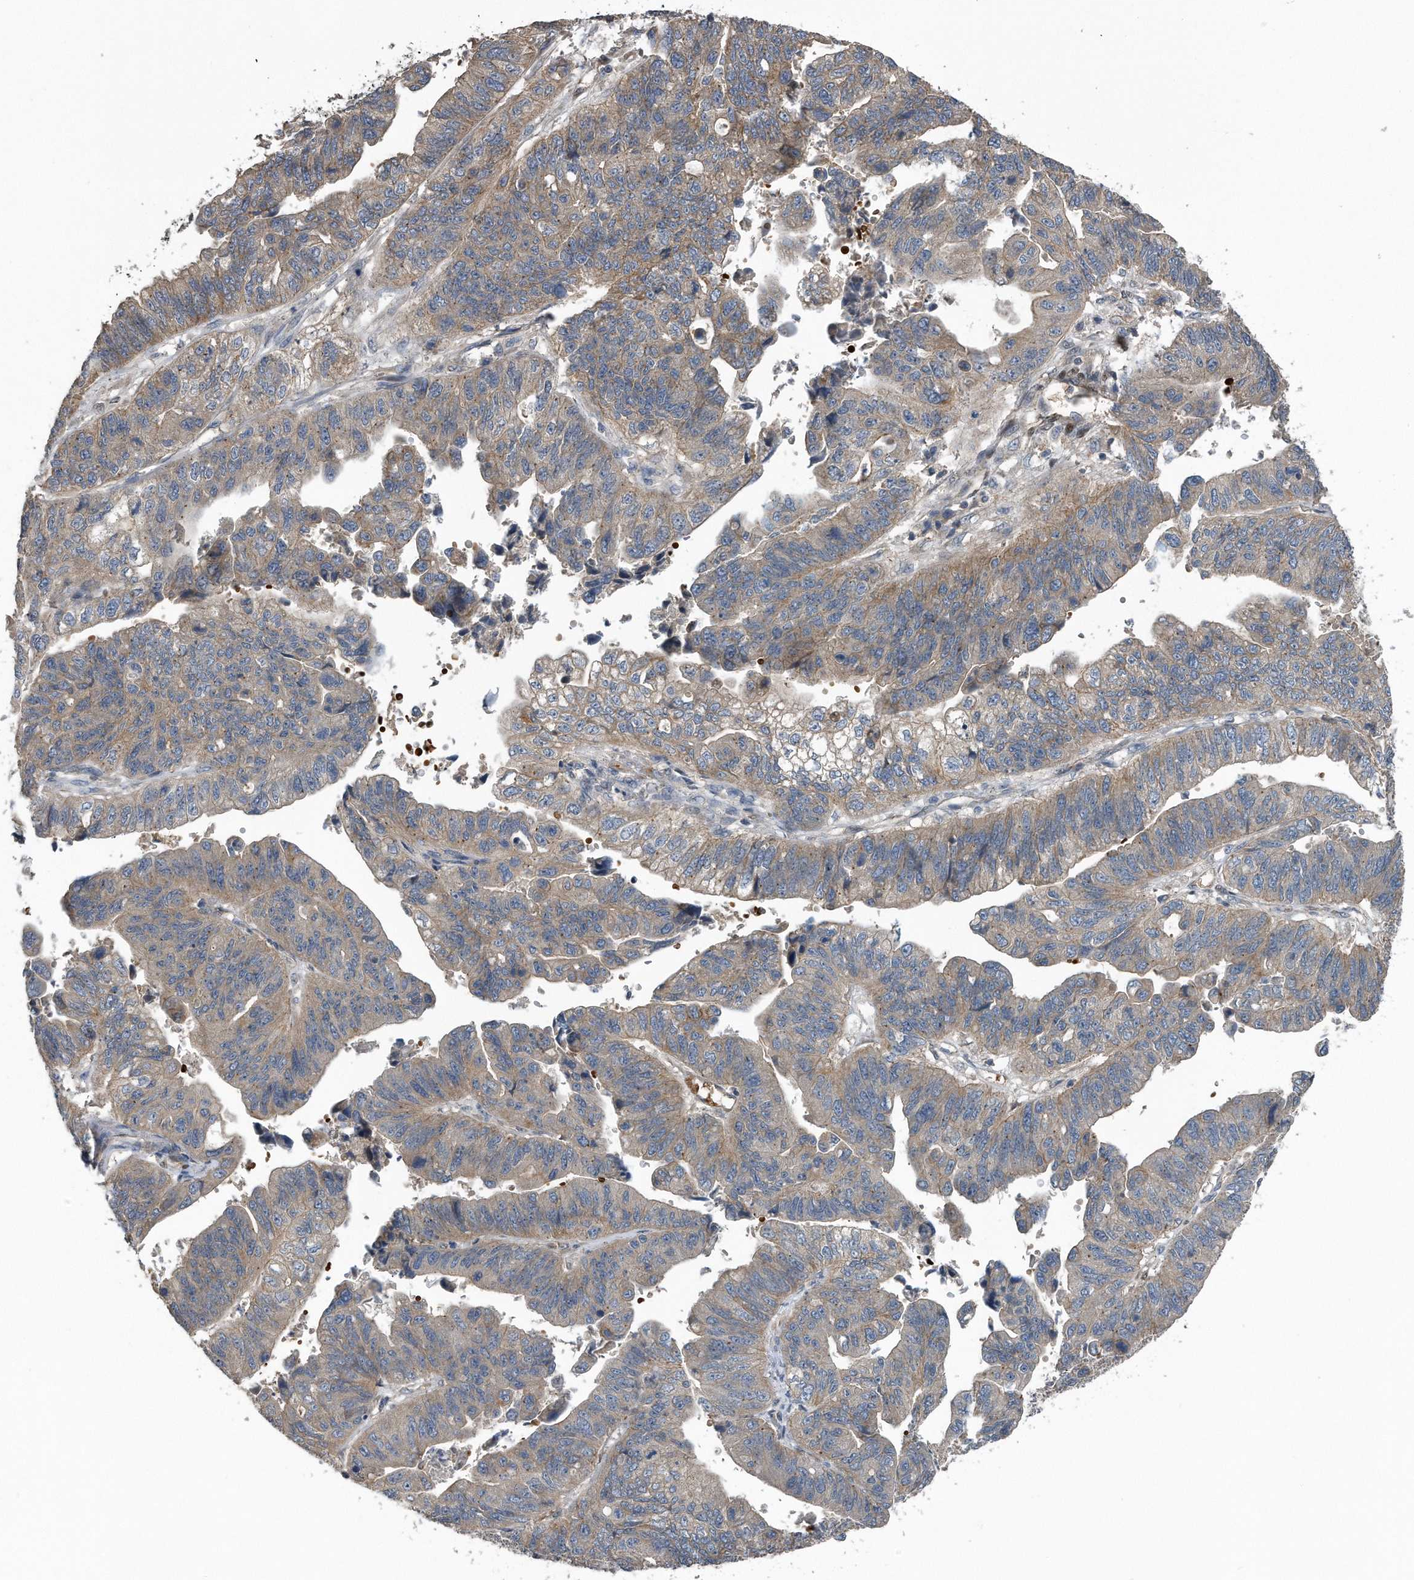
{"staining": {"intensity": "weak", "quantity": ">75%", "location": "cytoplasmic/membranous"}, "tissue": "stomach cancer", "cell_type": "Tumor cells", "image_type": "cancer", "snomed": [{"axis": "morphology", "description": "Adenocarcinoma, NOS"}, {"axis": "topography", "description": "Stomach"}], "caption": "DAB immunohistochemical staining of human stomach cancer (adenocarcinoma) reveals weak cytoplasmic/membranous protein staining in approximately >75% of tumor cells.", "gene": "ZNF79", "patient": {"sex": "male", "age": 59}}